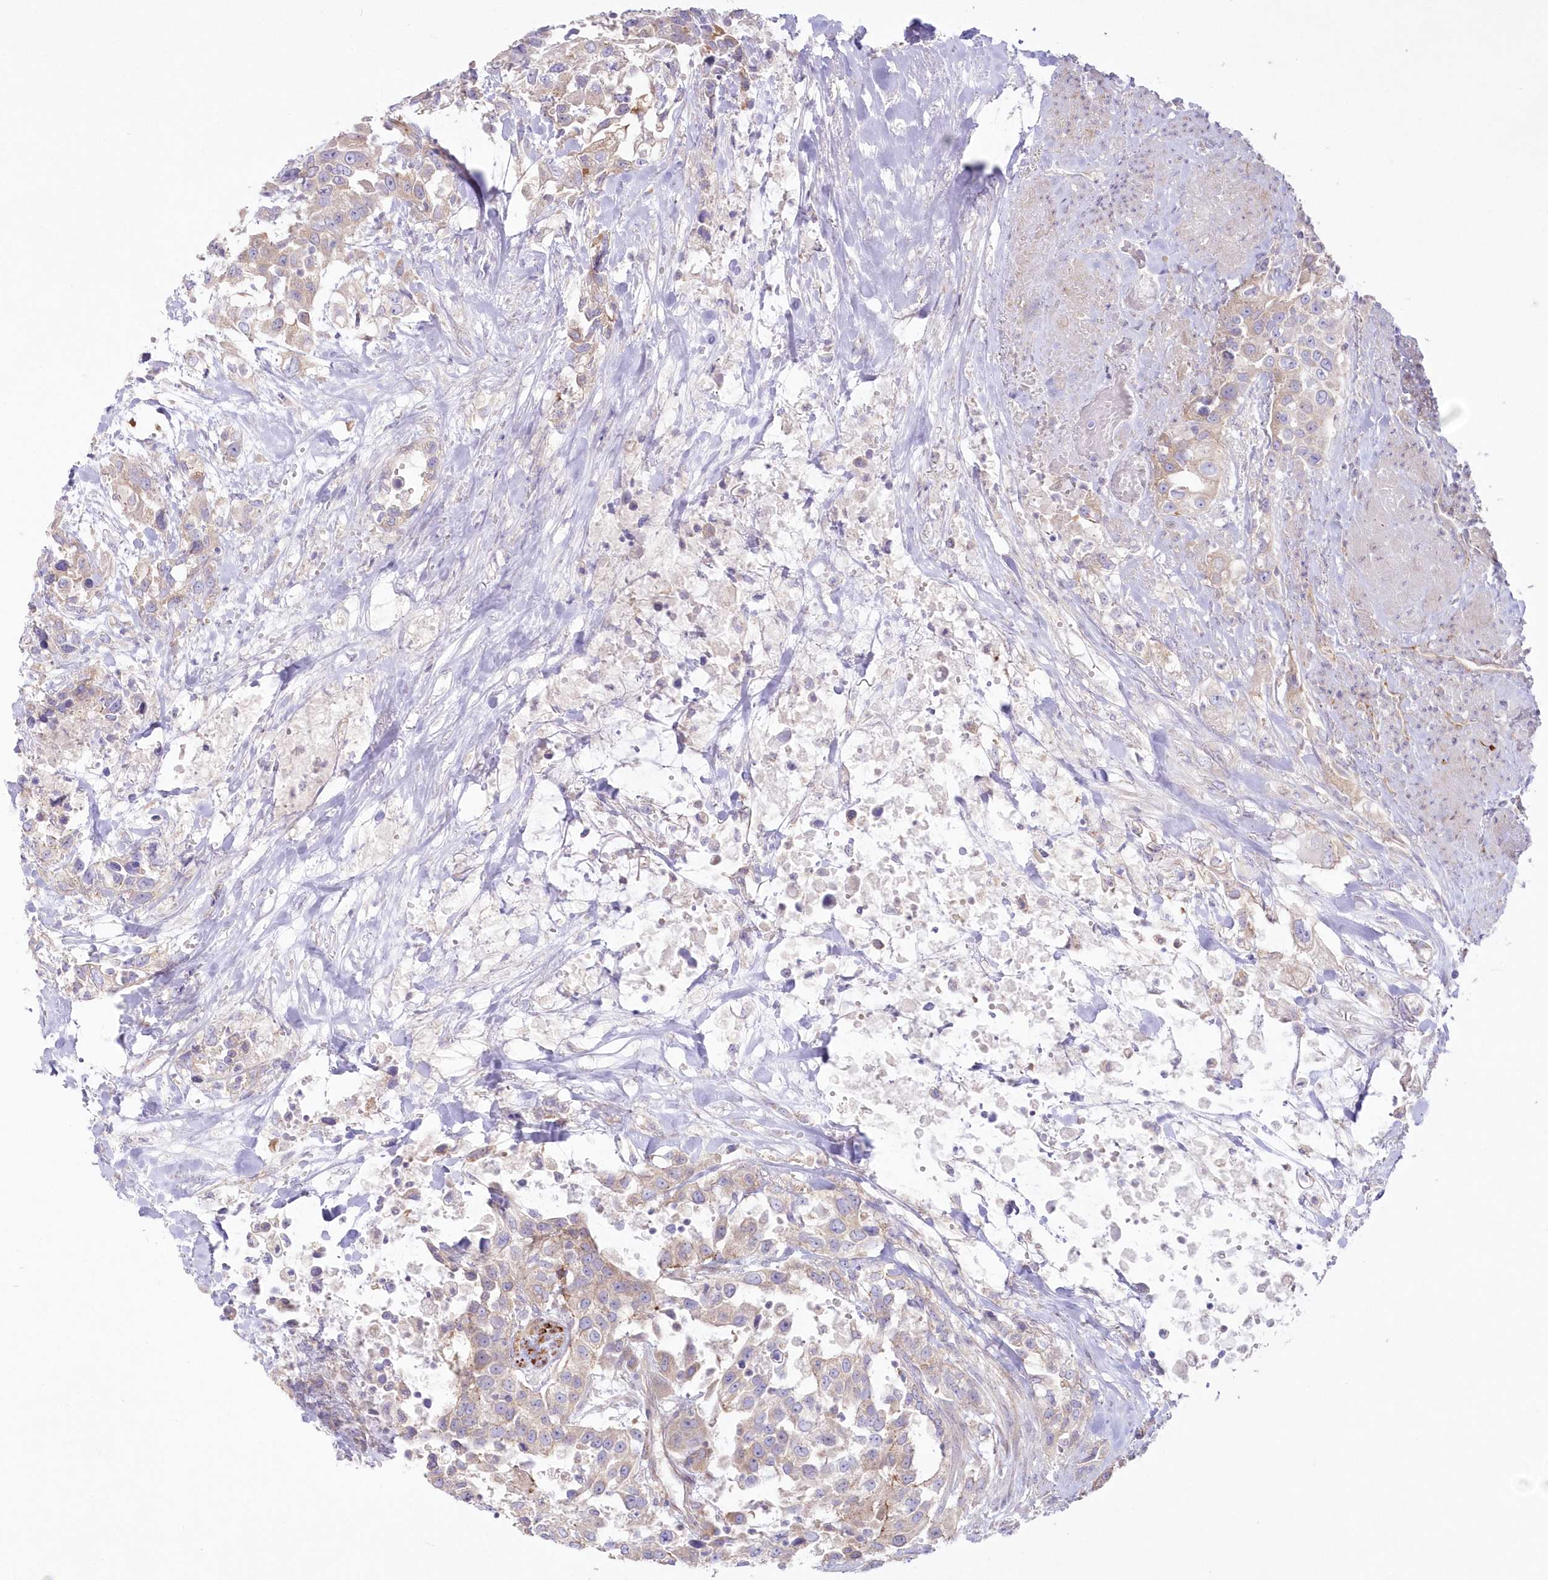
{"staining": {"intensity": "weak", "quantity": ">75%", "location": "cytoplasmic/membranous"}, "tissue": "urothelial cancer", "cell_type": "Tumor cells", "image_type": "cancer", "snomed": [{"axis": "morphology", "description": "Urothelial carcinoma, High grade"}, {"axis": "topography", "description": "Urinary bladder"}], "caption": "Protein expression analysis of urothelial cancer exhibits weak cytoplasmic/membranous expression in about >75% of tumor cells. (IHC, brightfield microscopy, high magnification).", "gene": "ZNF843", "patient": {"sex": "female", "age": 80}}